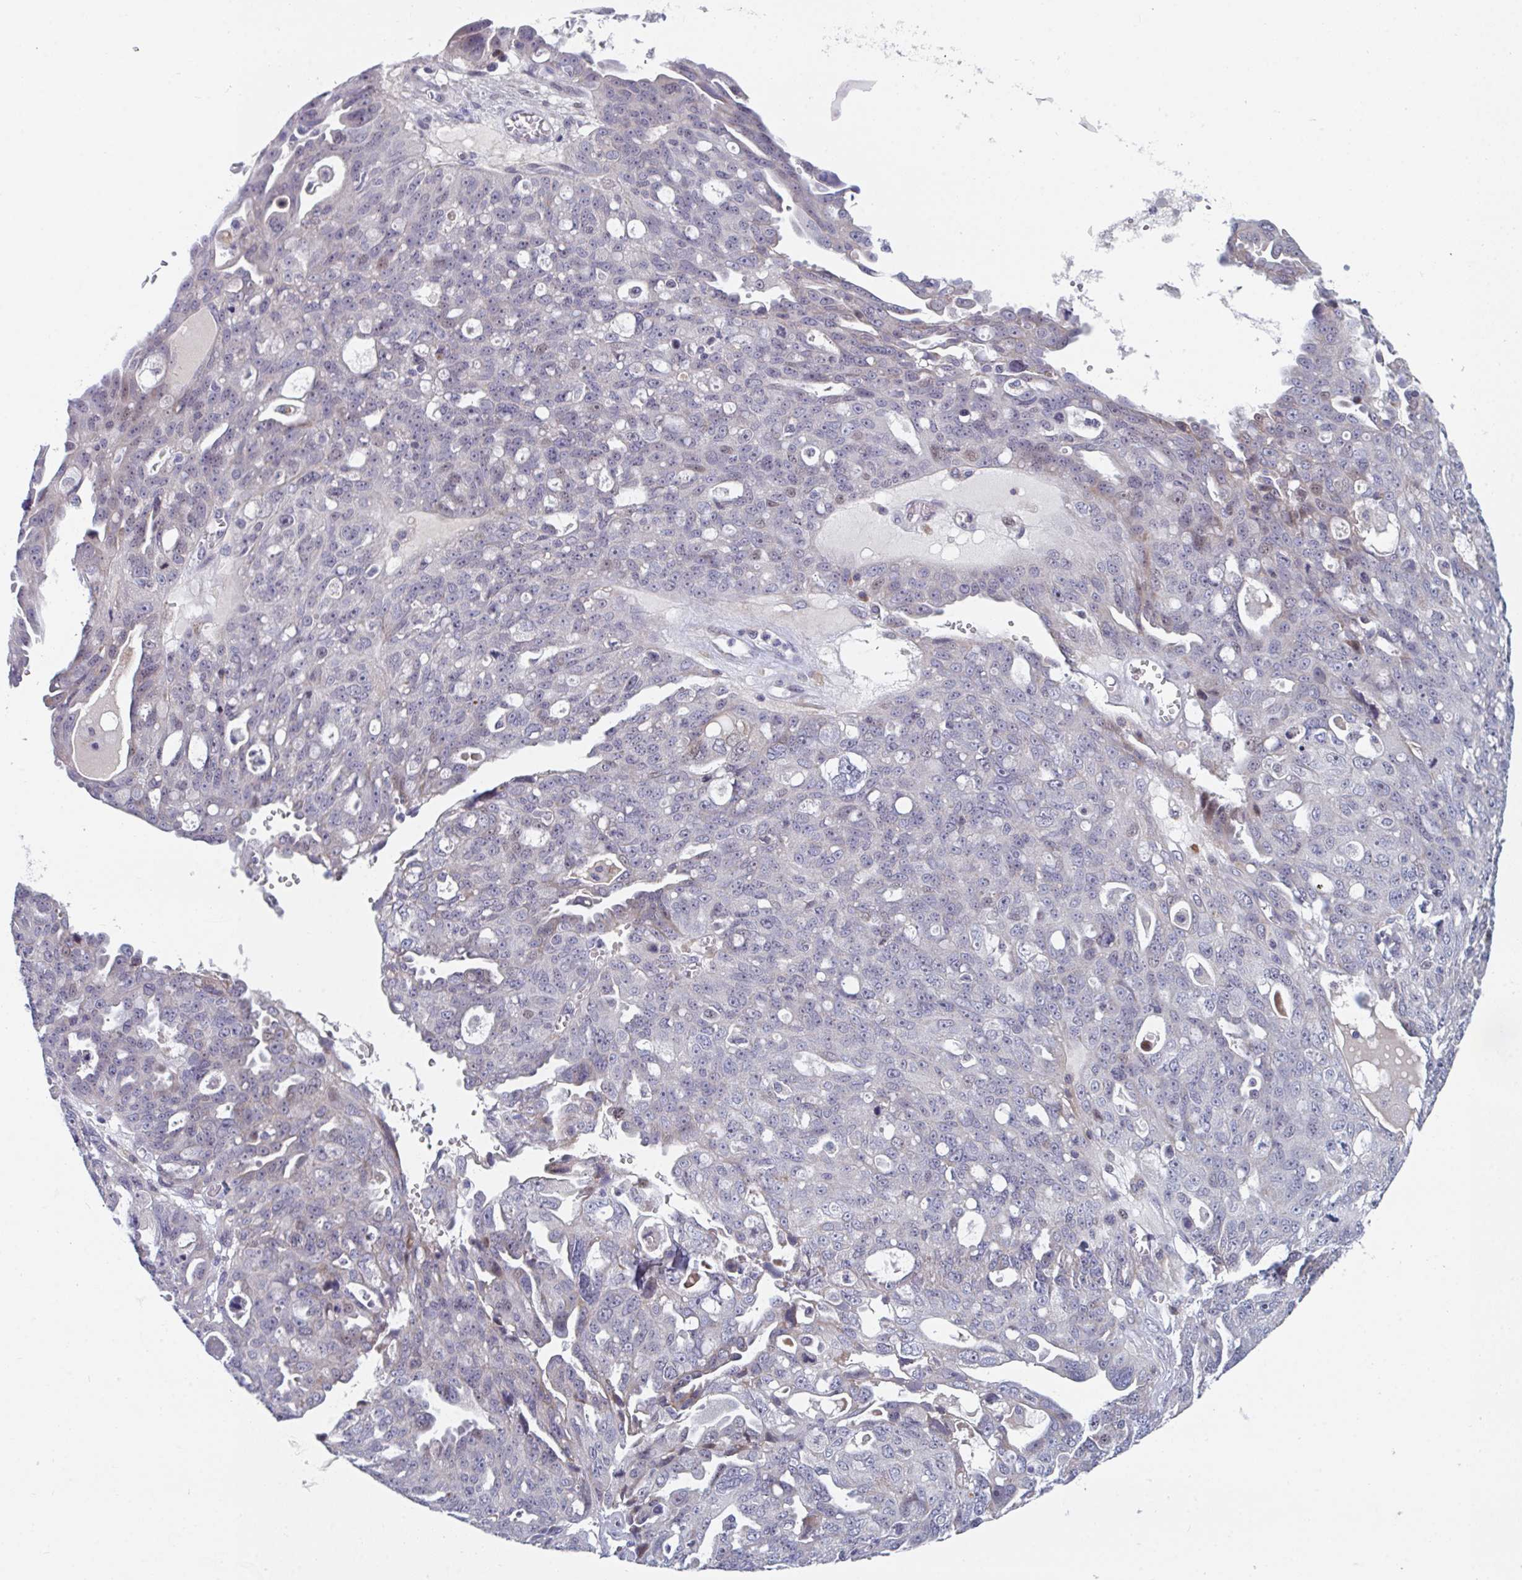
{"staining": {"intensity": "weak", "quantity": "<25%", "location": "cytoplasmic/membranous,nuclear"}, "tissue": "ovarian cancer", "cell_type": "Tumor cells", "image_type": "cancer", "snomed": [{"axis": "morphology", "description": "Carcinoma, endometroid"}, {"axis": "topography", "description": "Ovary"}], "caption": "The histopathology image demonstrates no significant expression in tumor cells of ovarian cancer (endometroid carcinoma).", "gene": "CENPT", "patient": {"sex": "female", "age": 70}}